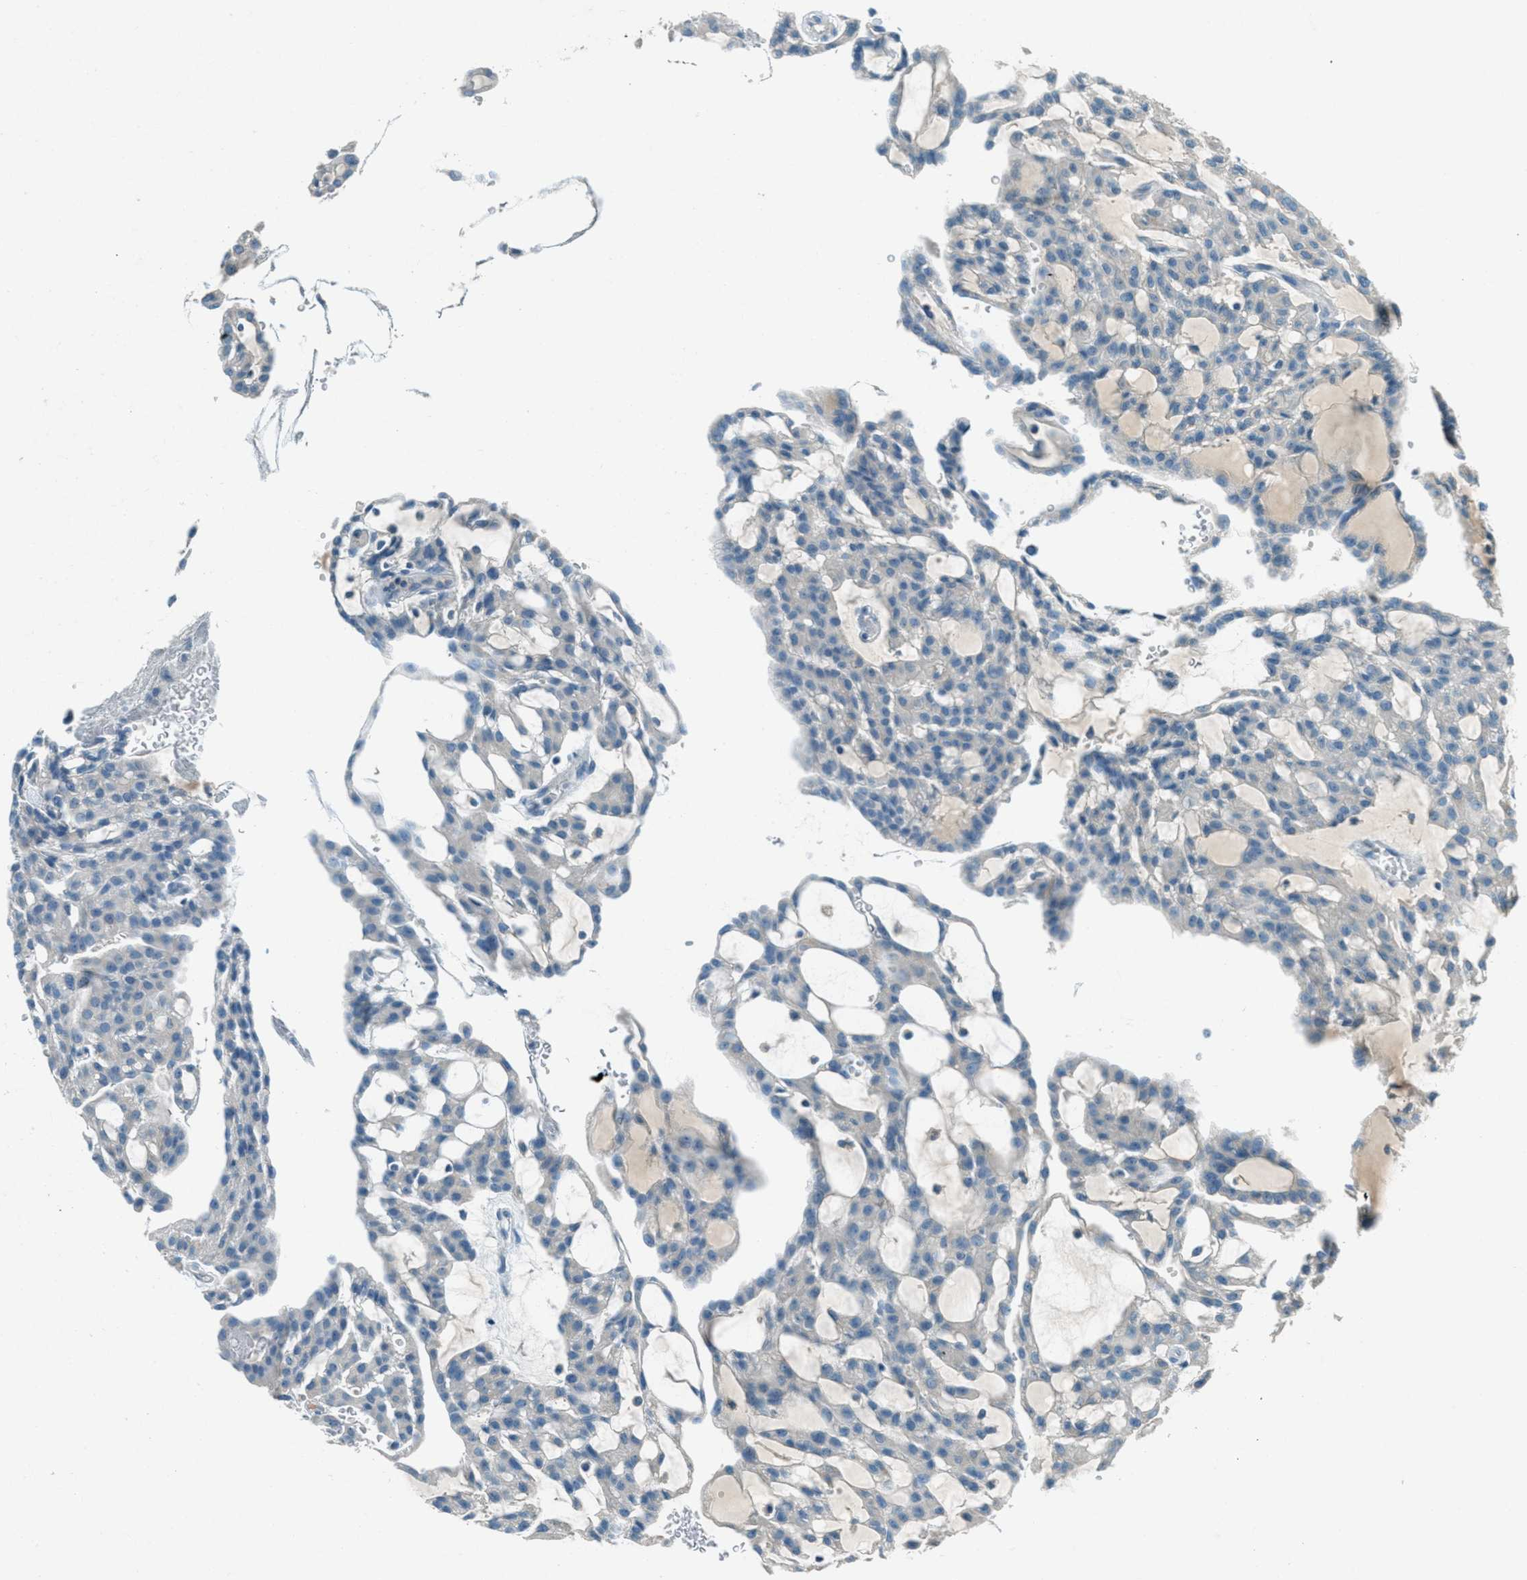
{"staining": {"intensity": "negative", "quantity": "none", "location": "none"}, "tissue": "renal cancer", "cell_type": "Tumor cells", "image_type": "cancer", "snomed": [{"axis": "morphology", "description": "Adenocarcinoma, NOS"}, {"axis": "topography", "description": "Kidney"}], "caption": "Tumor cells are negative for protein expression in human renal cancer.", "gene": "MSLN", "patient": {"sex": "male", "age": 63}}